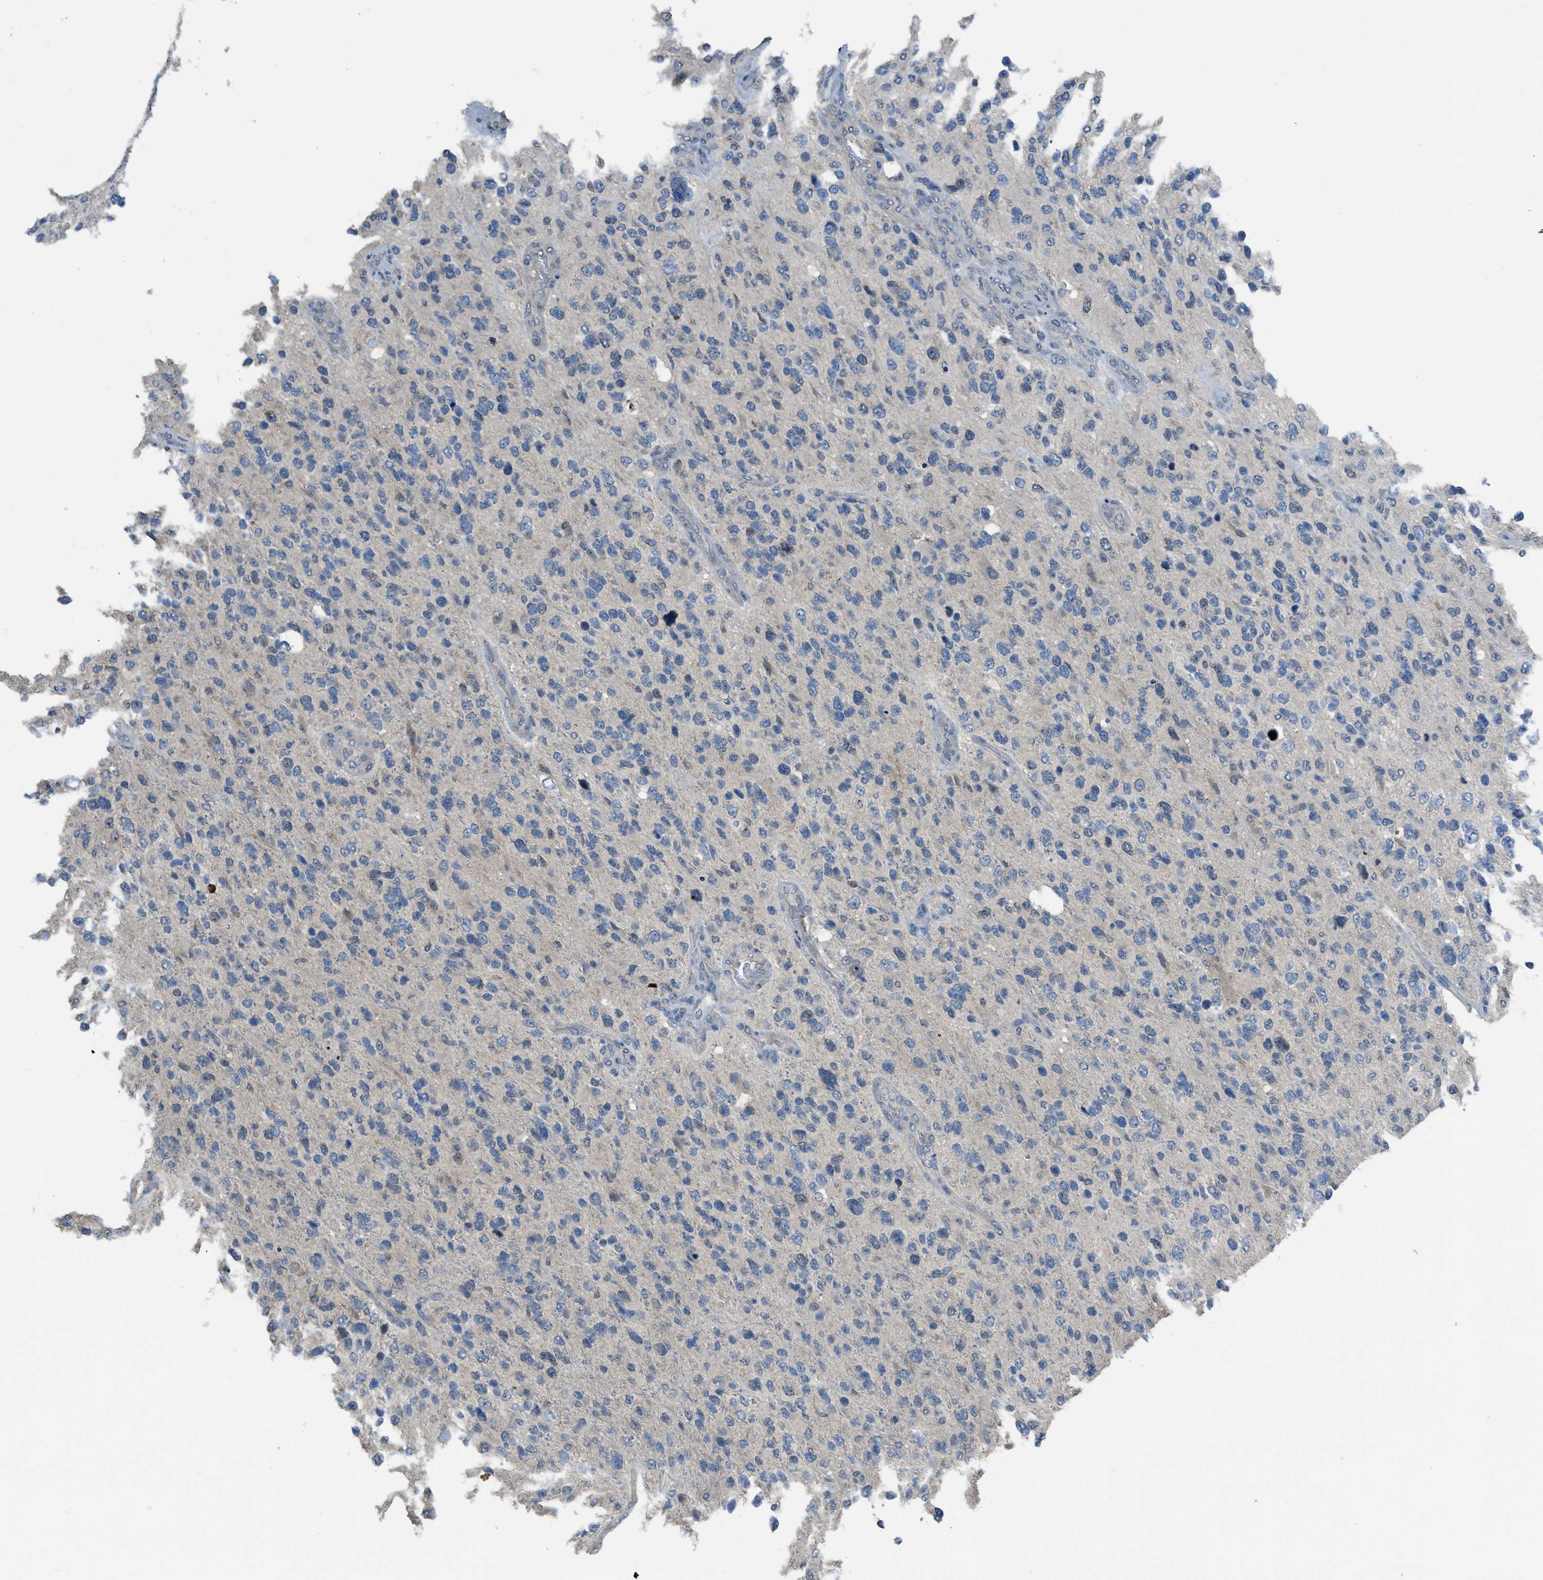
{"staining": {"intensity": "moderate", "quantity": "<25%", "location": "nuclear"}, "tissue": "glioma", "cell_type": "Tumor cells", "image_type": "cancer", "snomed": [{"axis": "morphology", "description": "Glioma, malignant, High grade"}, {"axis": "topography", "description": "Brain"}], "caption": "Immunohistochemical staining of human malignant glioma (high-grade) exhibits moderate nuclear protein staining in about <25% of tumor cells. Immunohistochemistry (ihc) stains the protein in brown and the nuclei are stained blue.", "gene": "MIS18A", "patient": {"sex": "female", "age": 58}}